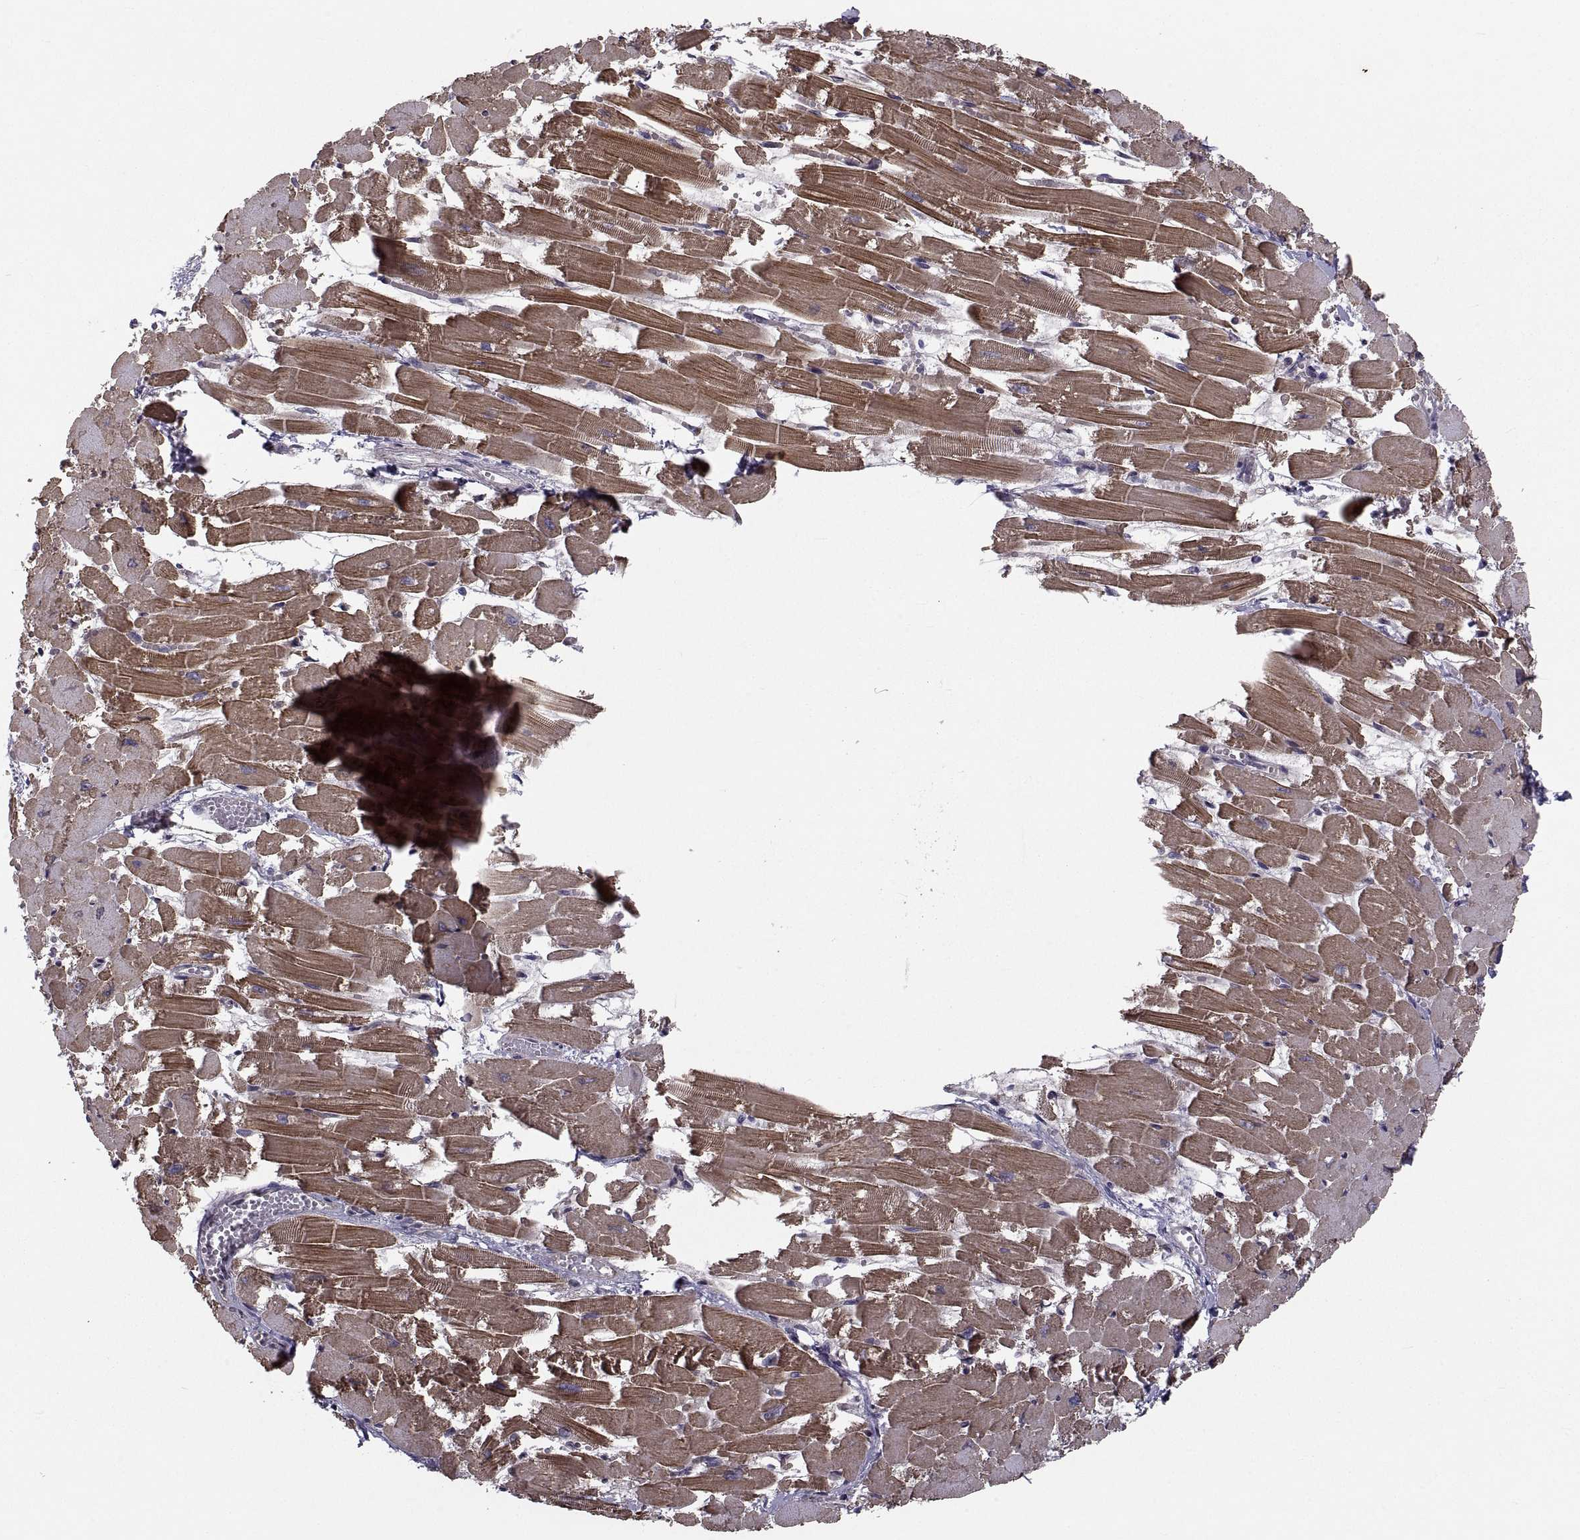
{"staining": {"intensity": "moderate", "quantity": "25%-75%", "location": "cytoplasmic/membranous"}, "tissue": "heart muscle", "cell_type": "Cardiomyocytes", "image_type": "normal", "snomed": [{"axis": "morphology", "description": "Normal tissue, NOS"}, {"axis": "topography", "description": "Heart"}], "caption": "A high-resolution histopathology image shows immunohistochemistry (IHC) staining of unremarkable heart muscle, which exhibits moderate cytoplasmic/membranous staining in about 25%-75% of cardiomyocytes. The staining was performed using DAB (3,3'-diaminobenzidine) to visualize the protein expression in brown, while the nuclei were stained in blue with hematoxylin (Magnification: 20x).", "gene": "PMM2", "patient": {"sex": "female", "age": 52}}